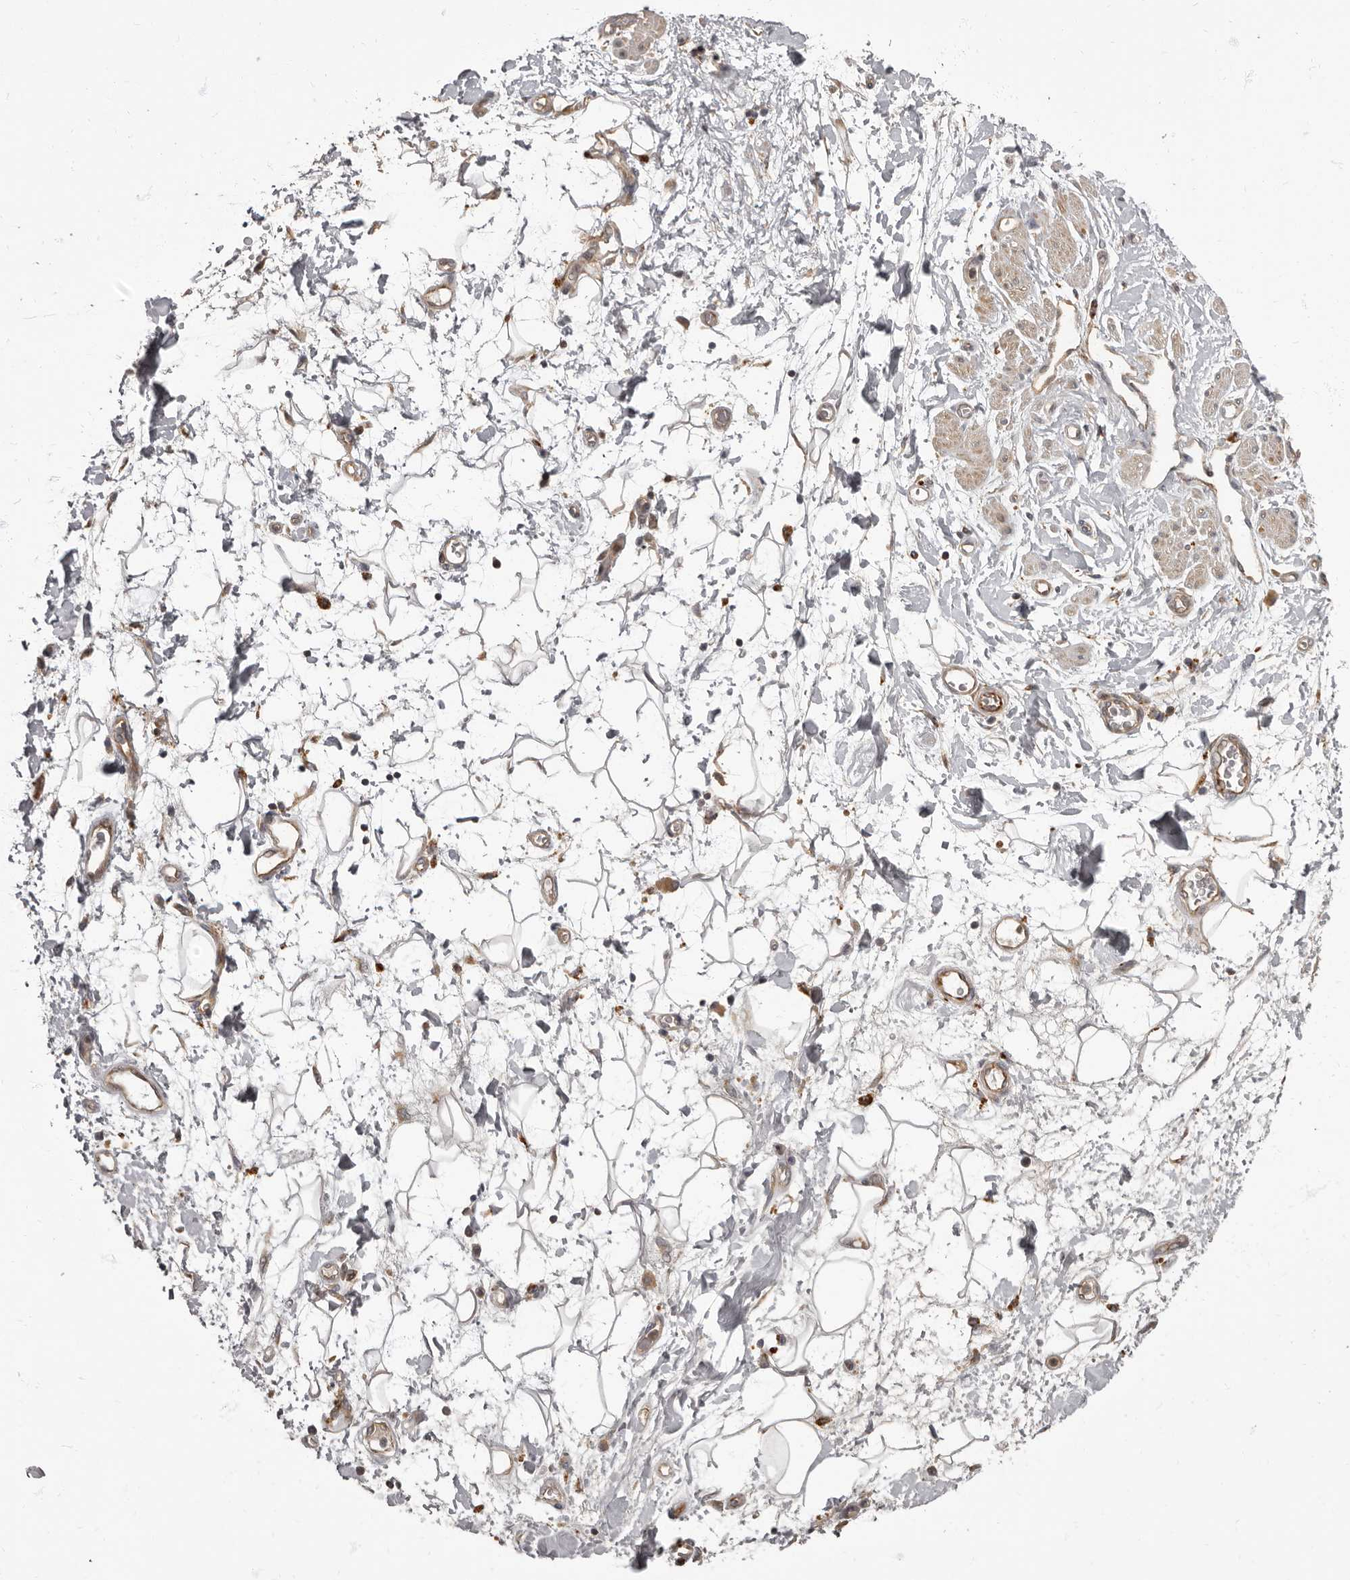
{"staining": {"intensity": "weak", "quantity": ">75%", "location": "cytoplasmic/membranous"}, "tissue": "adipose tissue", "cell_type": "Adipocytes", "image_type": "normal", "snomed": [{"axis": "morphology", "description": "Normal tissue, NOS"}, {"axis": "morphology", "description": "Adenocarcinoma, NOS"}, {"axis": "topography", "description": "Pancreas"}, {"axis": "topography", "description": "Peripheral nerve tissue"}], "caption": "Weak cytoplasmic/membranous positivity is seen in about >75% of adipocytes in normal adipose tissue.", "gene": "ADCY2", "patient": {"sex": "male", "age": 59}}